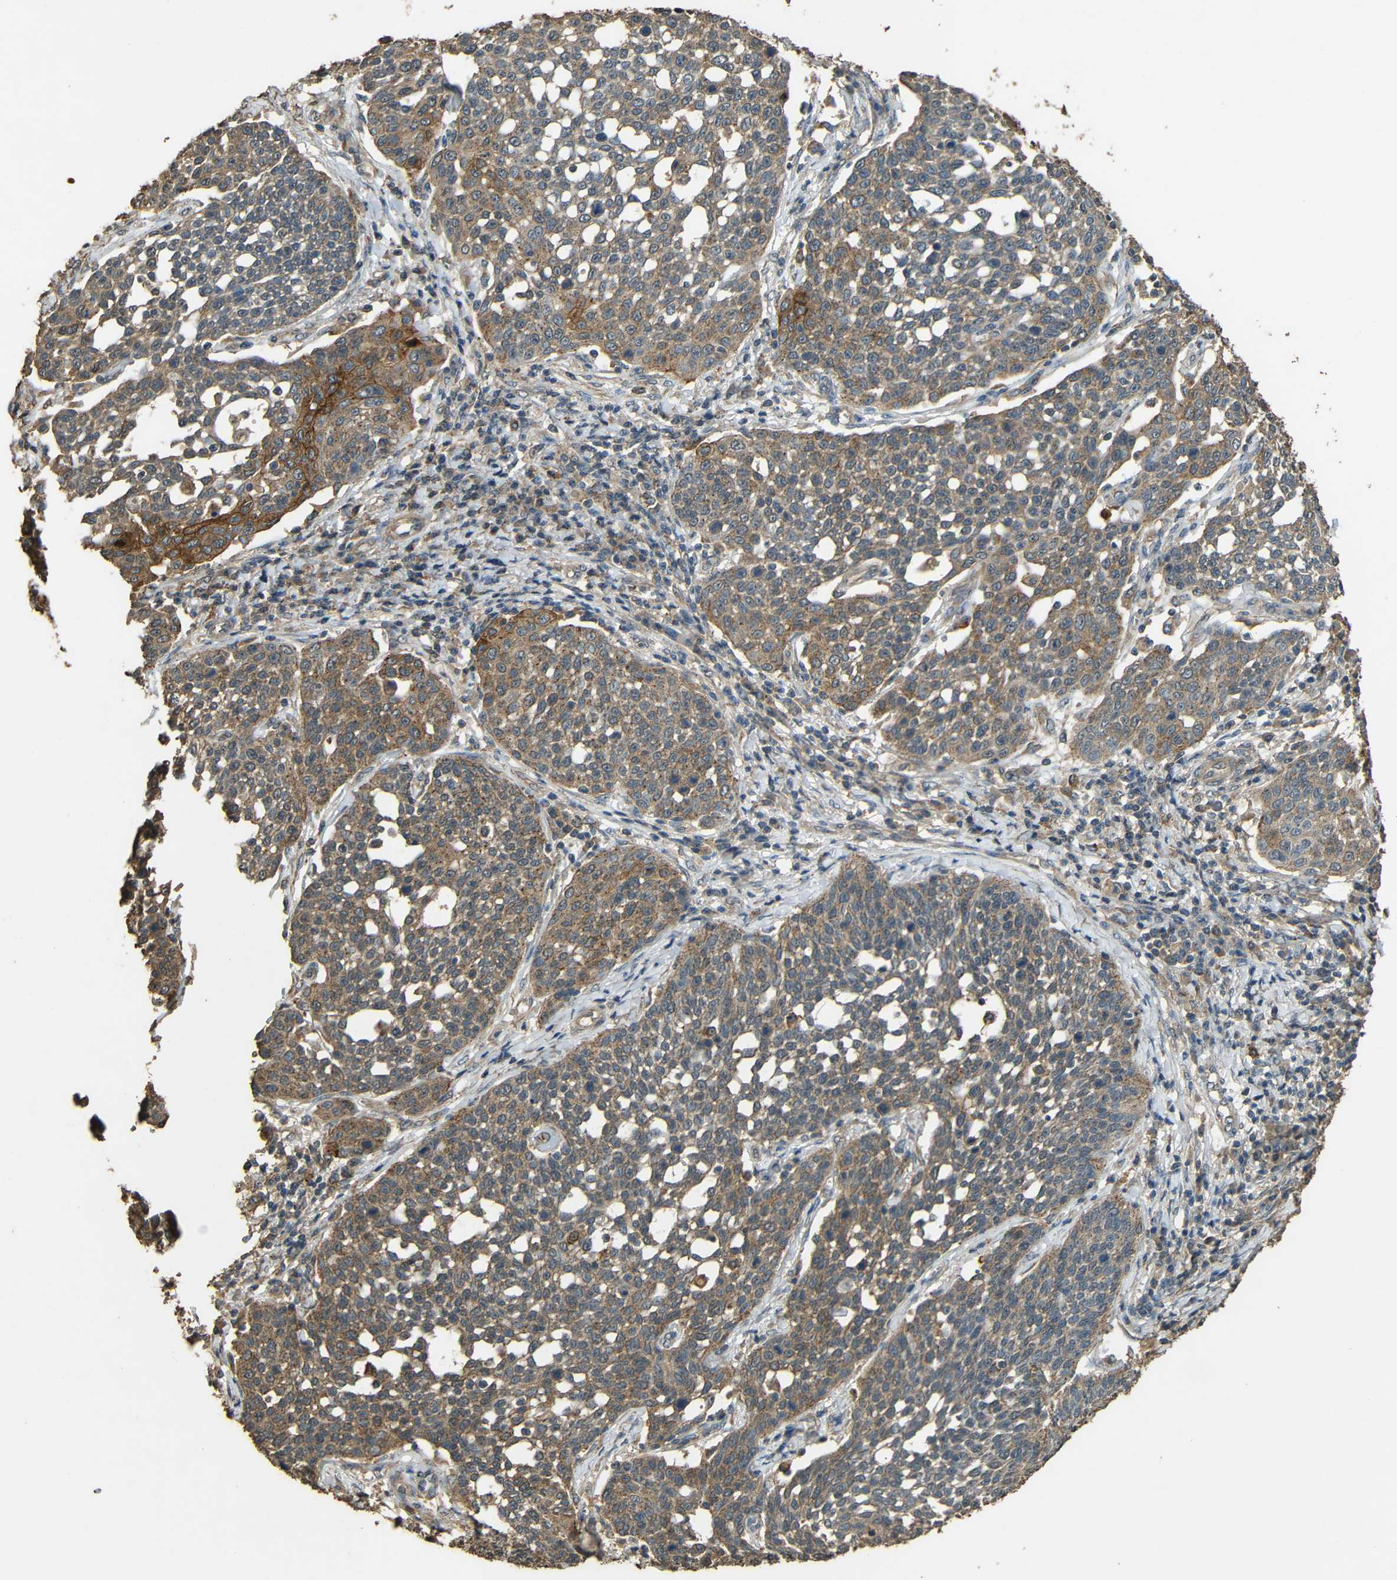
{"staining": {"intensity": "moderate", "quantity": ">75%", "location": "cytoplasmic/membranous"}, "tissue": "cervical cancer", "cell_type": "Tumor cells", "image_type": "cancer", "snomed": [{"axis": "morphology", "description": "Squamous cell carcinoma, NOS"}, {"axis": "topography", "description": "Cervix"}], "caption": "Cervical cancer was stained to show a protein in brown. There is medium levels of moderate cytoplasmic/membranous positivity in approximately >75% of tumor cells.", "gene": "PDE5A", "patient": {"sex": "female", "age": 34}}